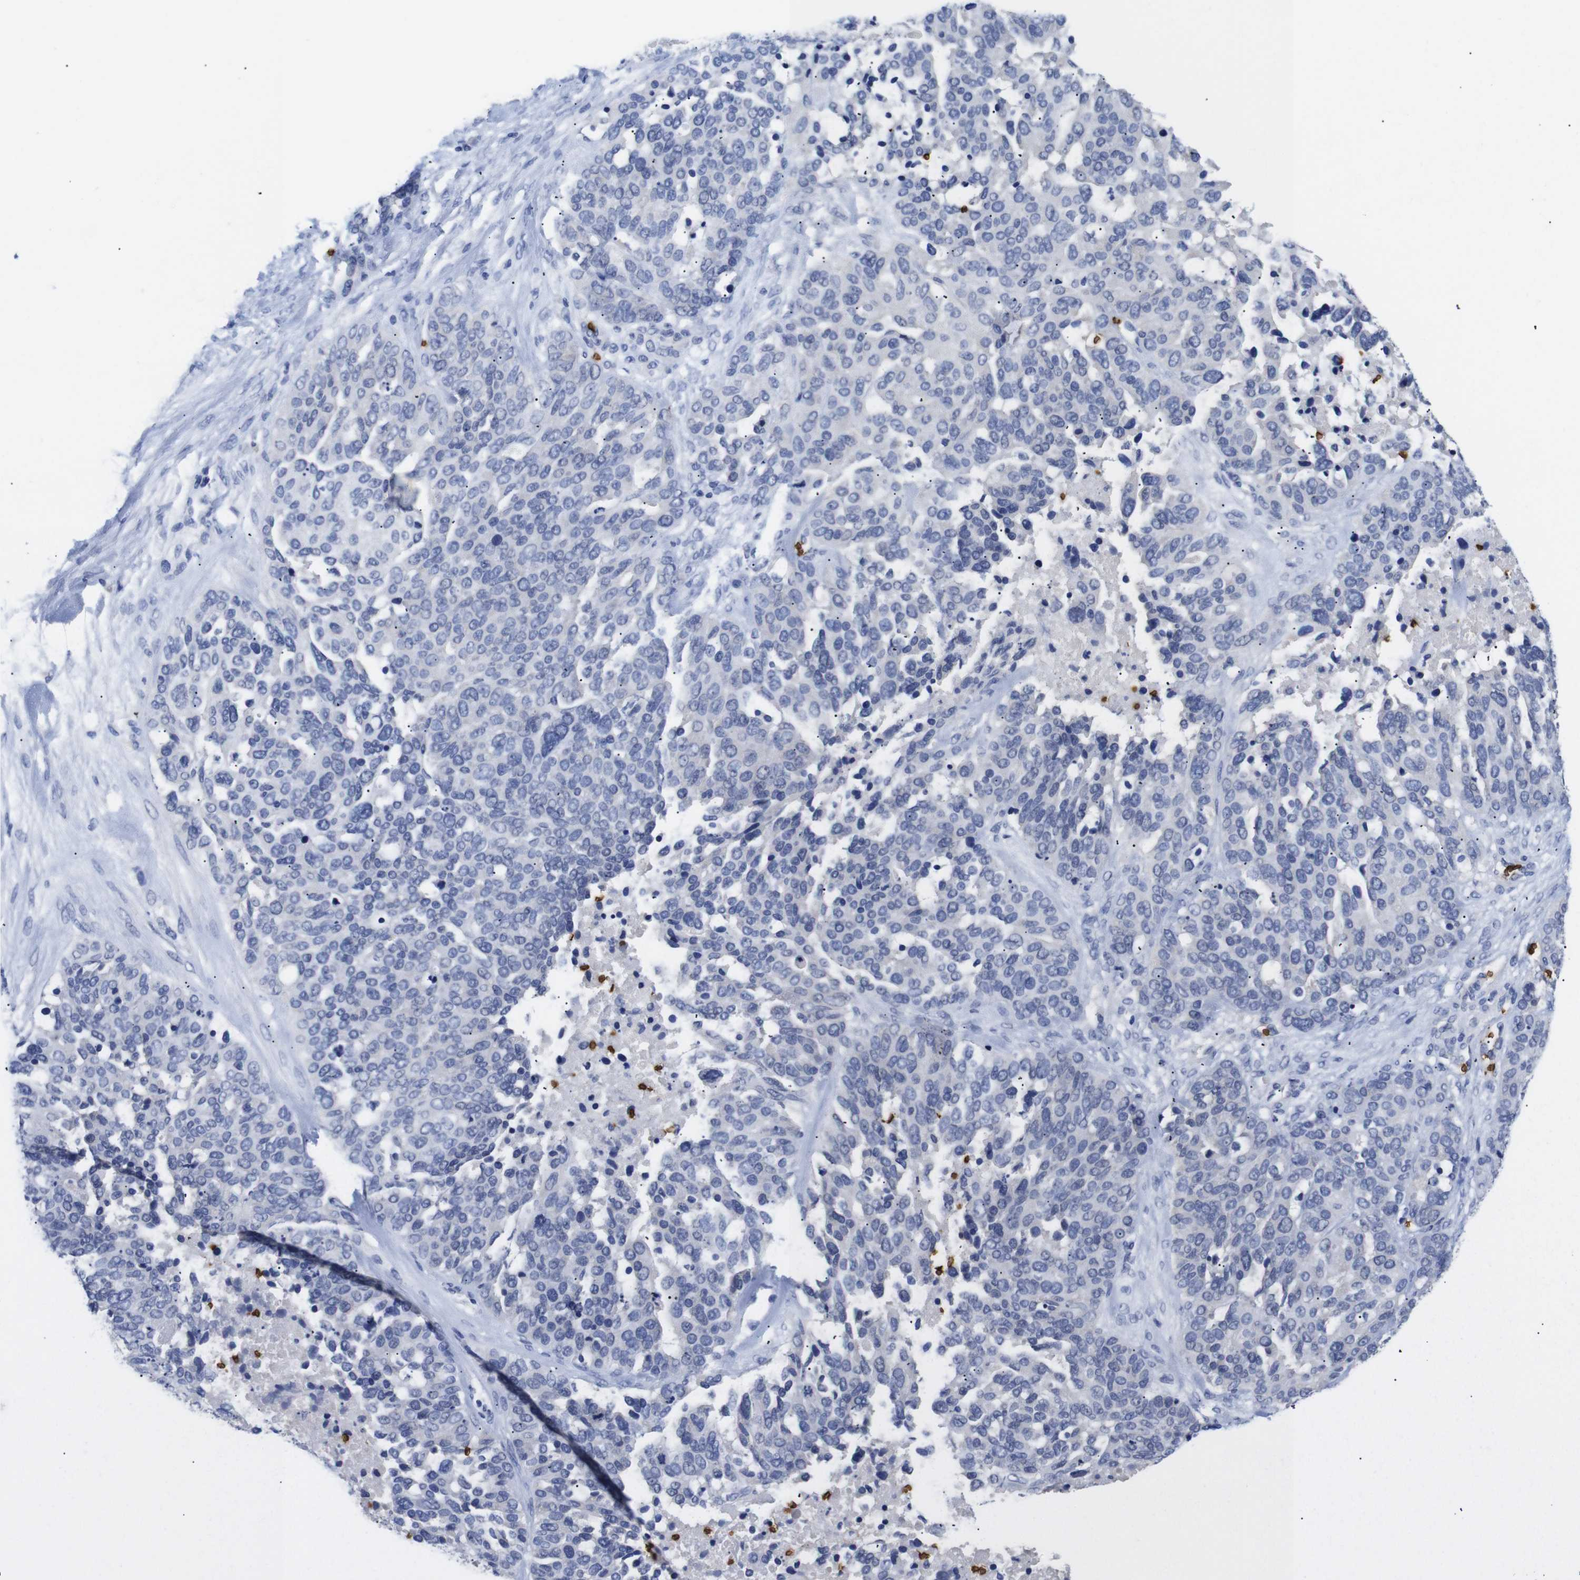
{"staining": {"intensity": "negative", "quantity": "none", "location": "none"}, "tissue": "ovarian cancer", "cell_type": "Tumor cells", "image_type": "cancer", "snomed": [{"axis": "morphology", "description": "Cystadenocarcinoma, serous, NOS"}, {"axis": "topography", "description": "Ovary"}], "caption": "Immunohistochemistry (IHC) image of neoplastic tissue: serous cystadenocarcinoma (ovarian) stained with DAB (3,3'-diaminobenzidine) exhibits no significant protein positivity in tumor cells.", "gene": "S1PR2", "patient": {"sex": "female", "age": 44}}